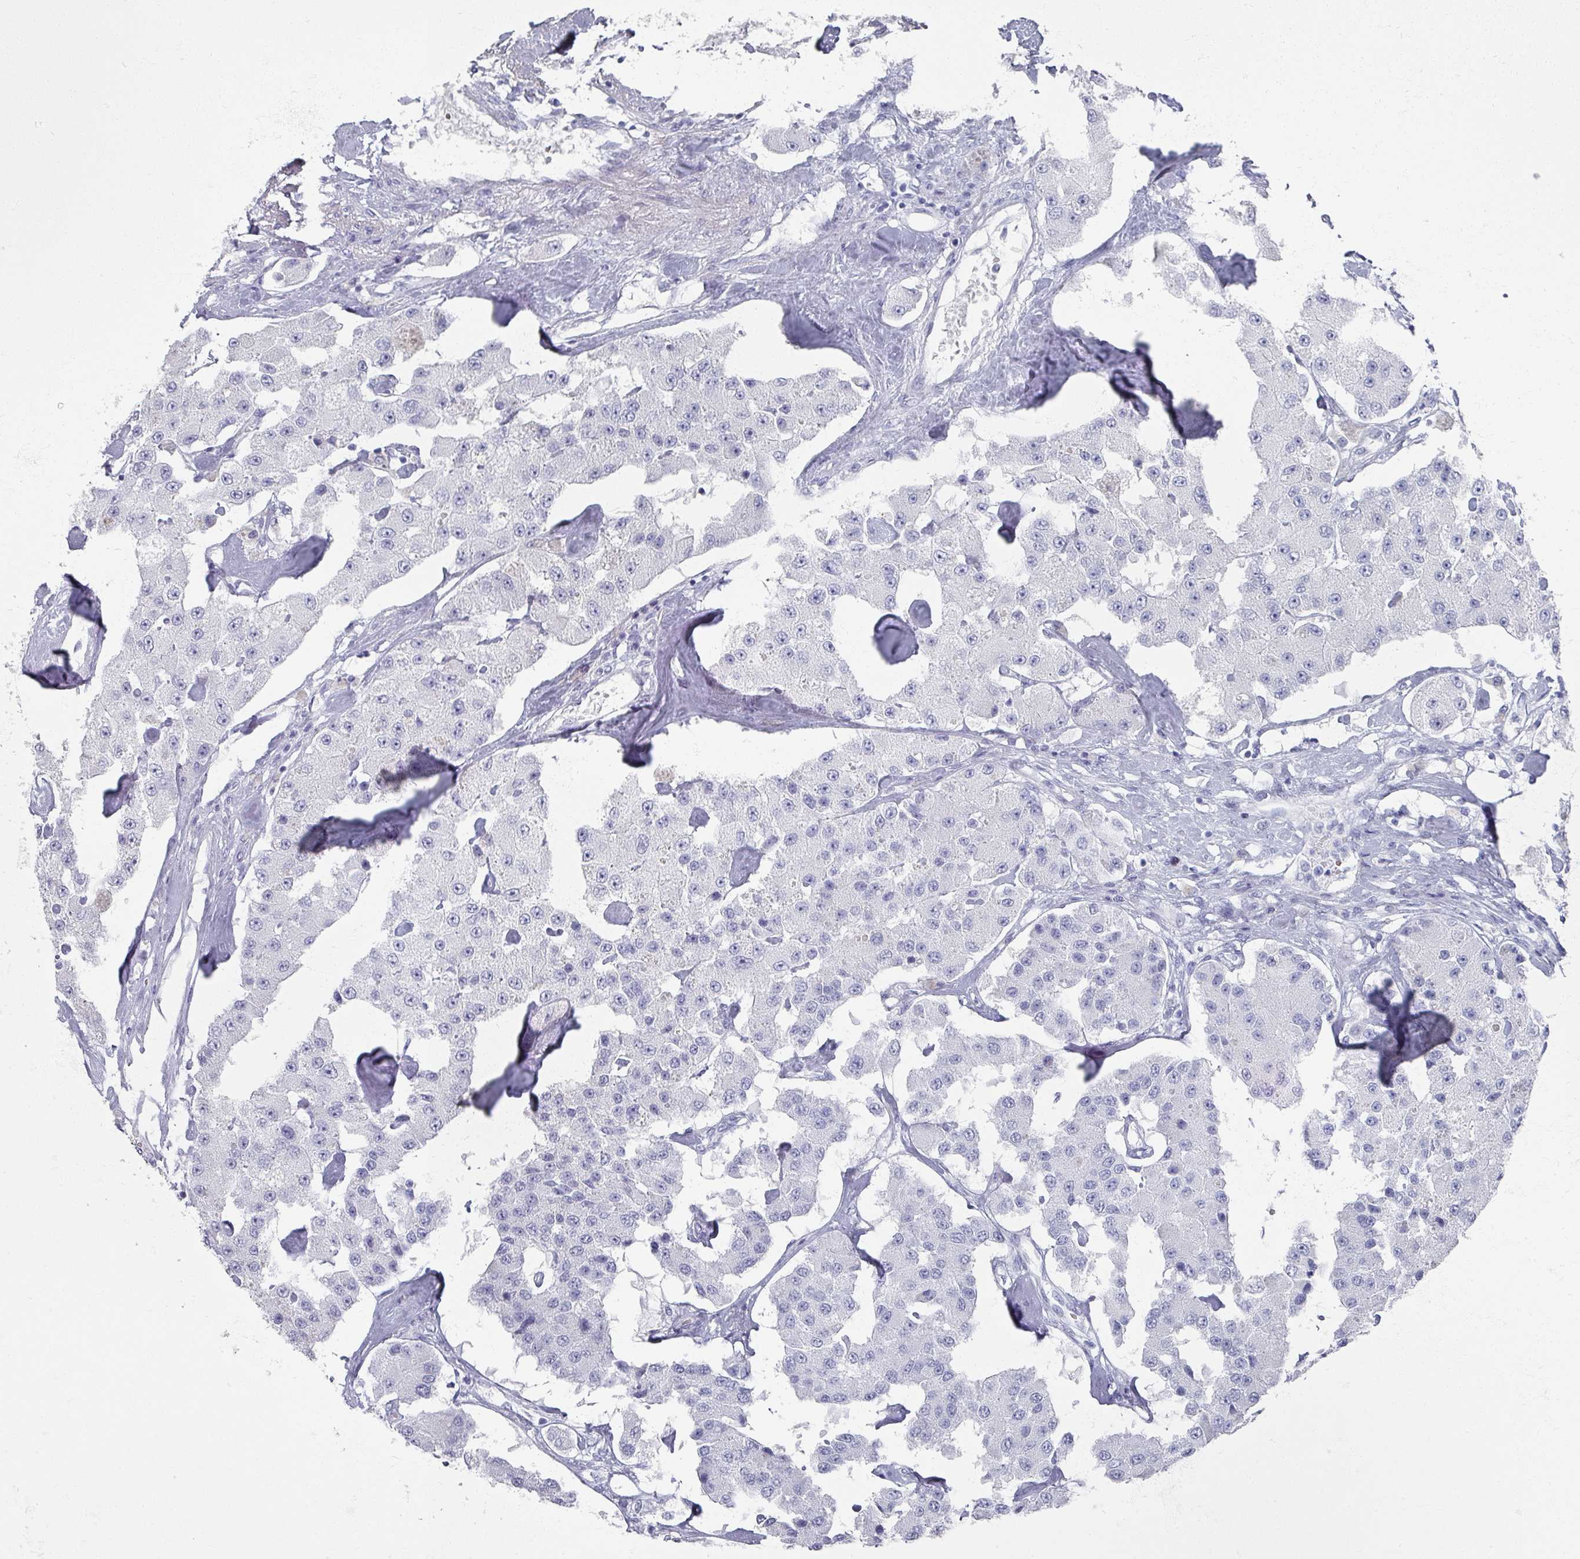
{"staining": {"intensity": "negative", "quantity": "none", "location": "none"}, "tissue": "carcinoid", "cell_type": "Tumor cells", "image_type": "cancer", "snomed": [{"axis": "morphology", "description": "Carcinoid, malignant, NOS"}, {"axis": "topography", "description": "Pancreas"}], "caption": "Immunohistochemical staining of human carcinoid (malignant) shows no significant expression in tumor cells. (DAB immunohistochemistry (IHC) visualized using brightfield microscopy, high magnification).", "gene": "OMG", "patient": {"sex": "male", "age": 41}}